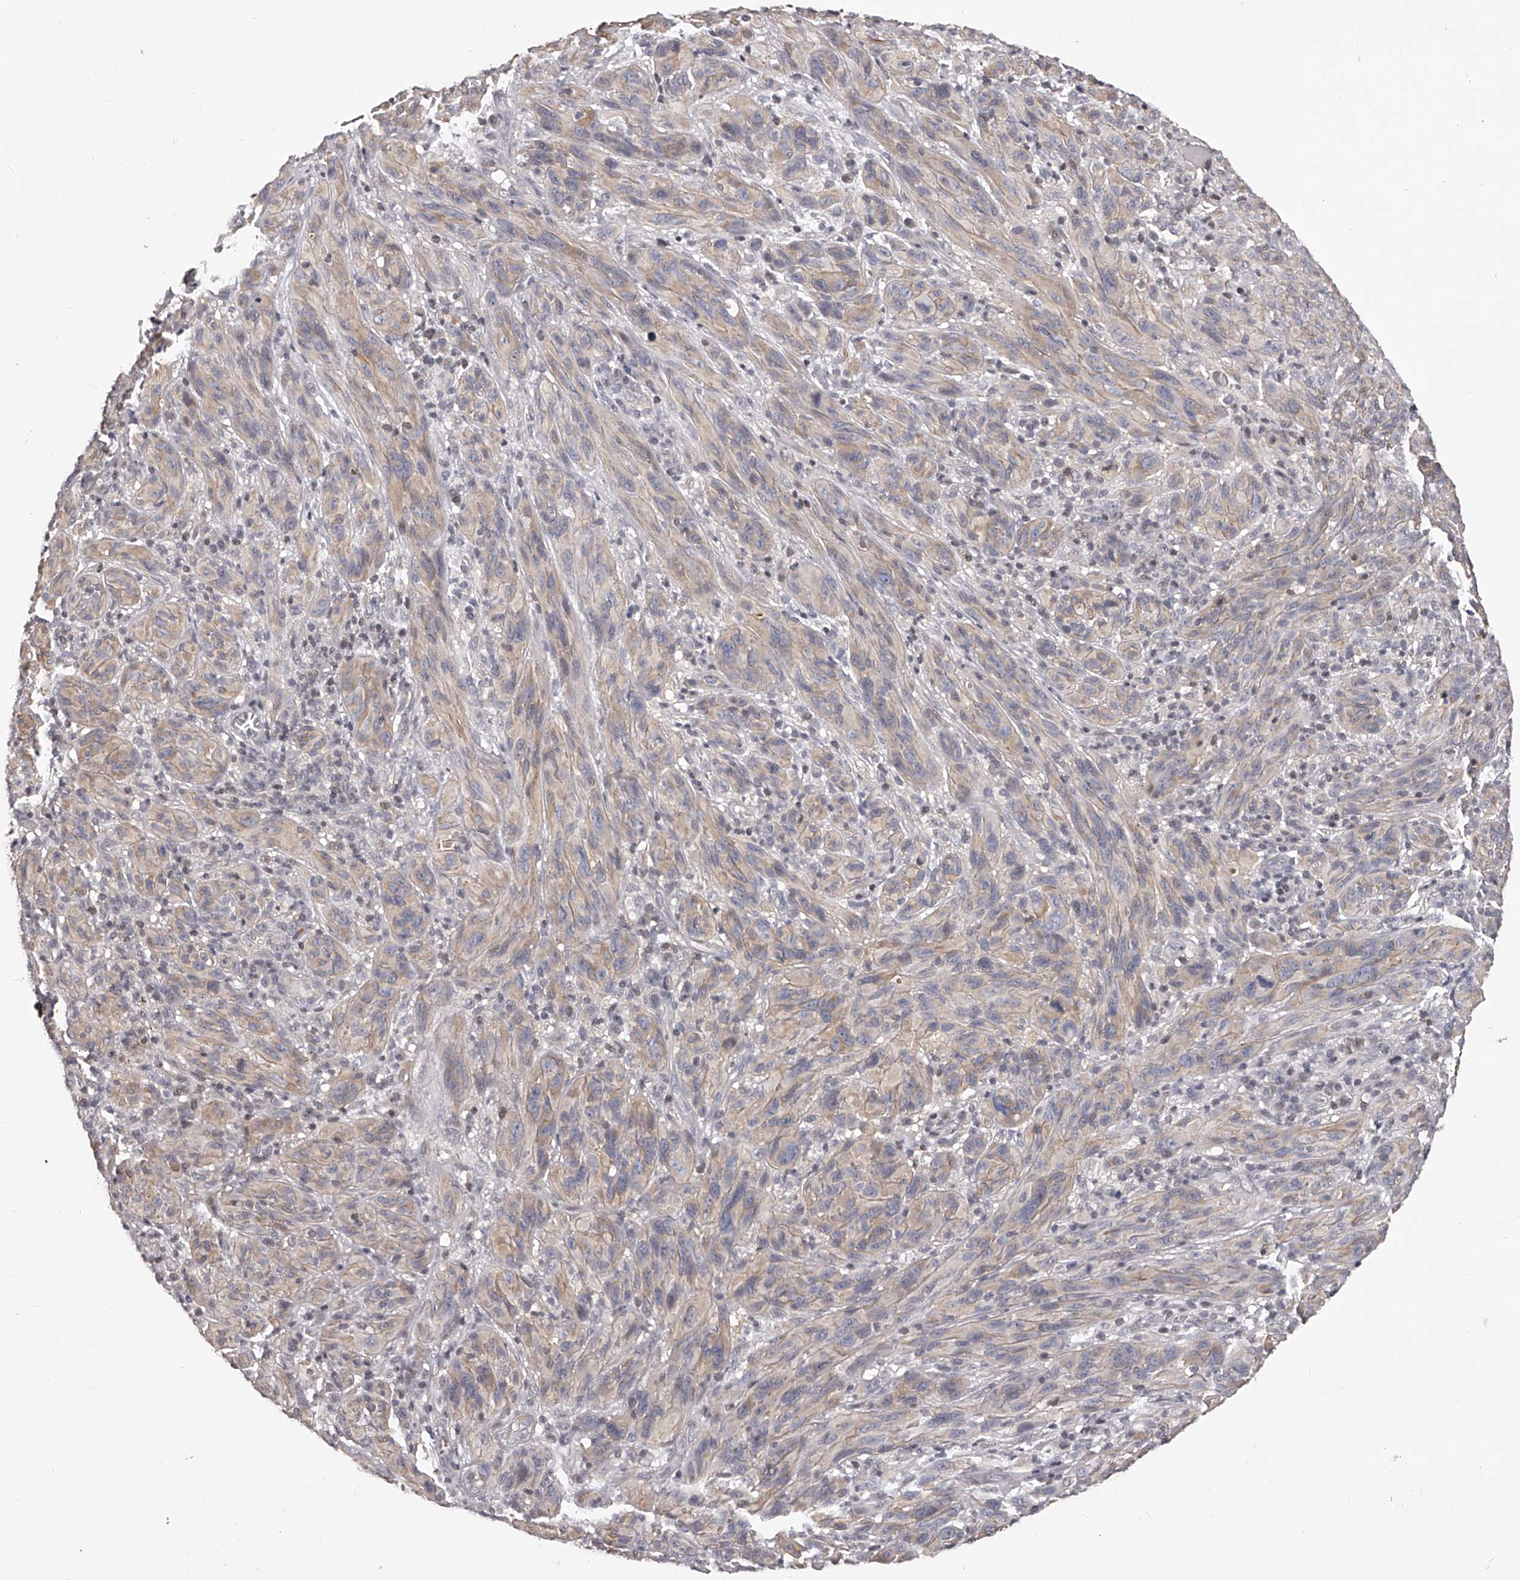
{"staining": {"intensity": "negative", "quantity": "none", "location": "none"}, "tissue": "melanoma", "cell_type": "Tumor cells", "image_type": "cancer", "snomed": [{"axis": "morphology", "description": "Malignant melanoma, NOS"}, {"axis": "topography", "description": "Skin of head"}], "caption": "DAB immunohistochemical staining of melanoma exhibits no significant staining in tumor cells.", "gene": "PFDN2", "patient": {"sex": "male", "age": 96}}